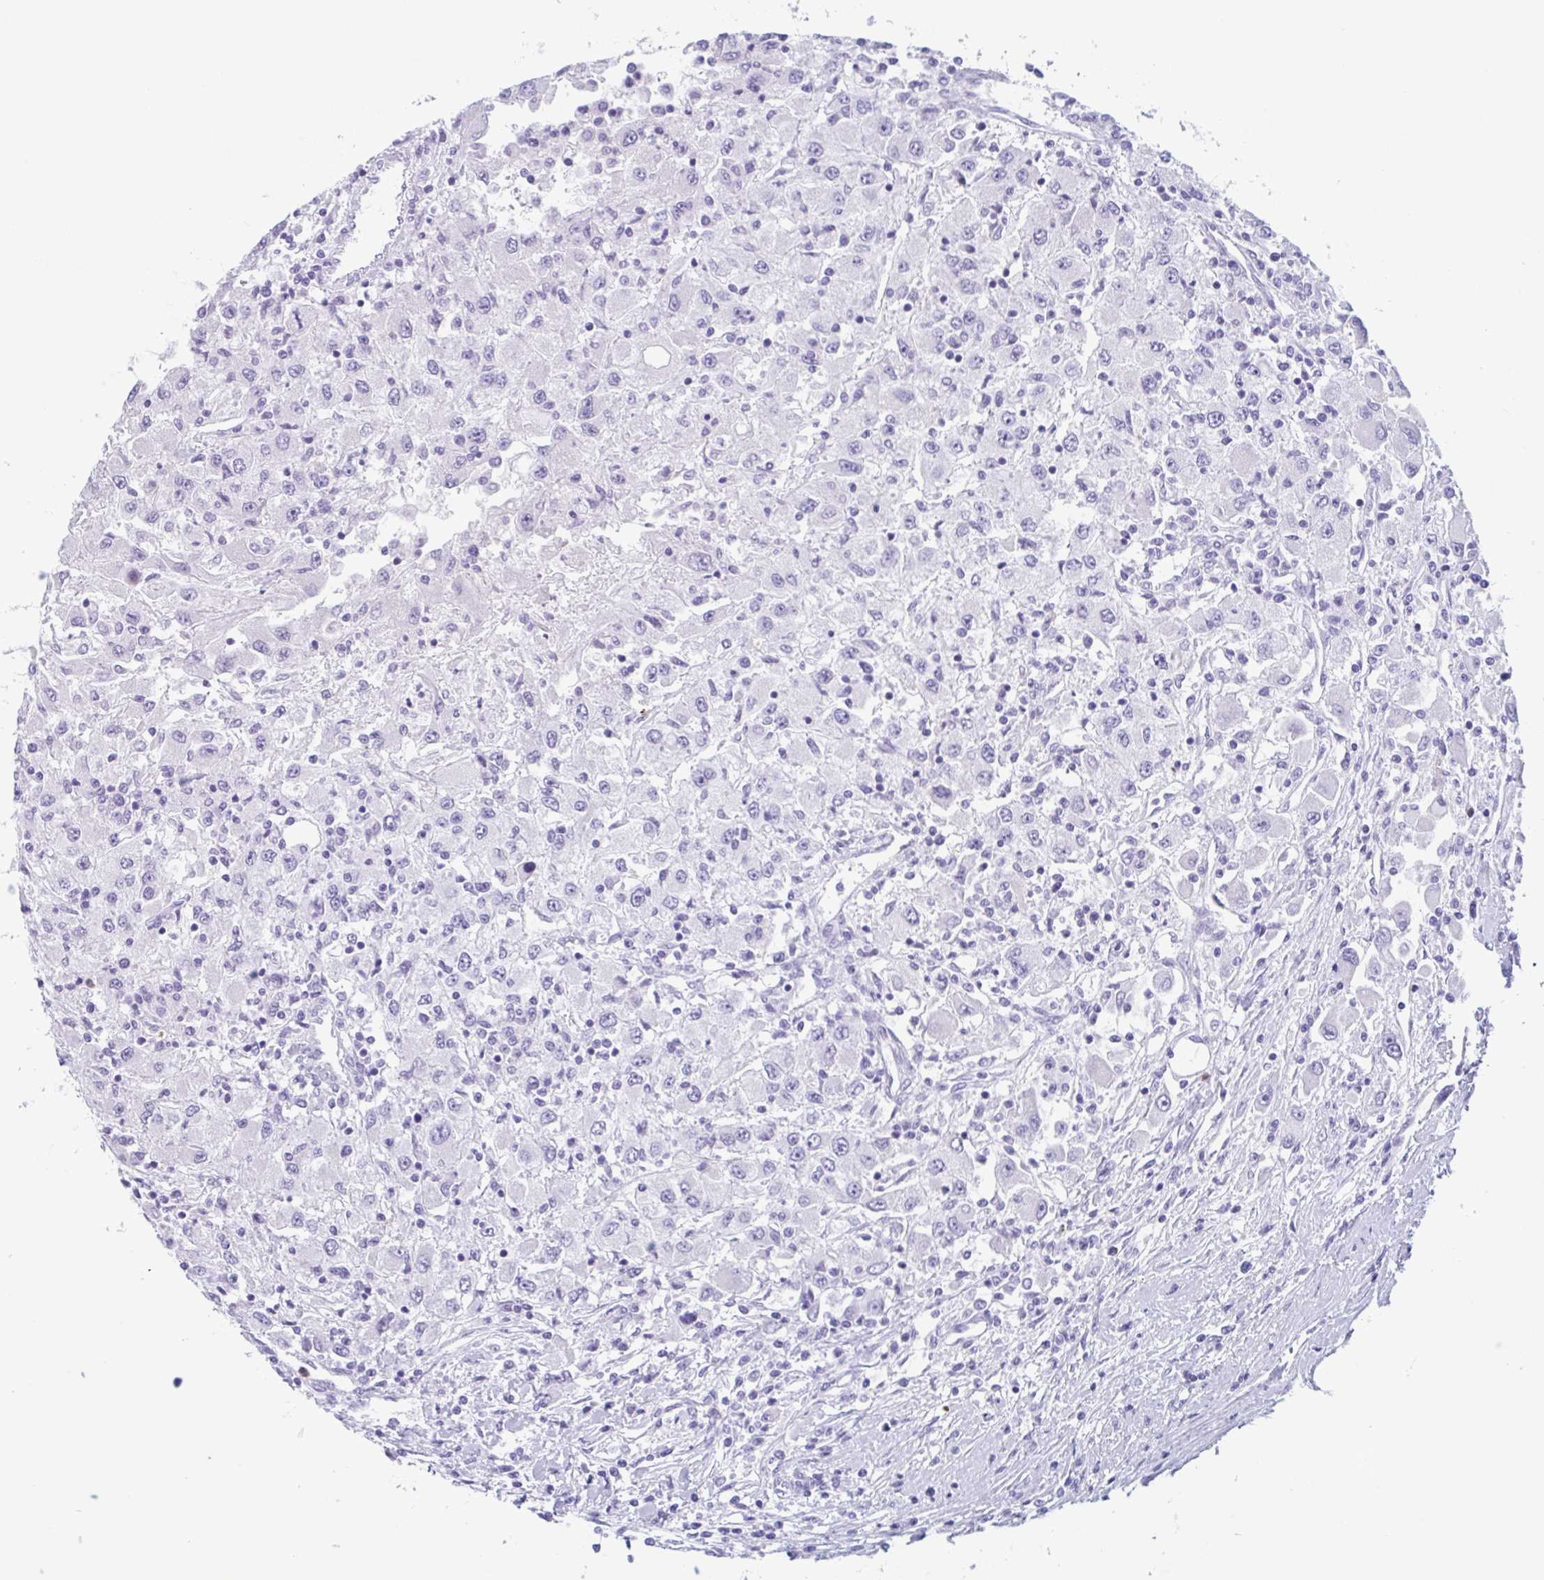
{"staining": {"intensity": "negative", "quantity": "none", "location": "none"}, "tissue": "renal cancer", "cell_type": "Tumor cells", "image_type": "cancer", "snomed": [{"axis": "morphology", "description": "Adenocarcinoma, NOS"}, {"axis": "topography", "description": "Kidney"}], "caption": "Tumor cells are negative for protein expression in human renal cancer (adenocarcinoma). (Stains: DAB (3,3'-diaminobenzidine) immunohistochemistry with hematoxylin counter stain, Microscopy: brightfield microscopy at high magnification).", "gene": "DTWD2", "patient": {"sex": "female", "age": 67}}